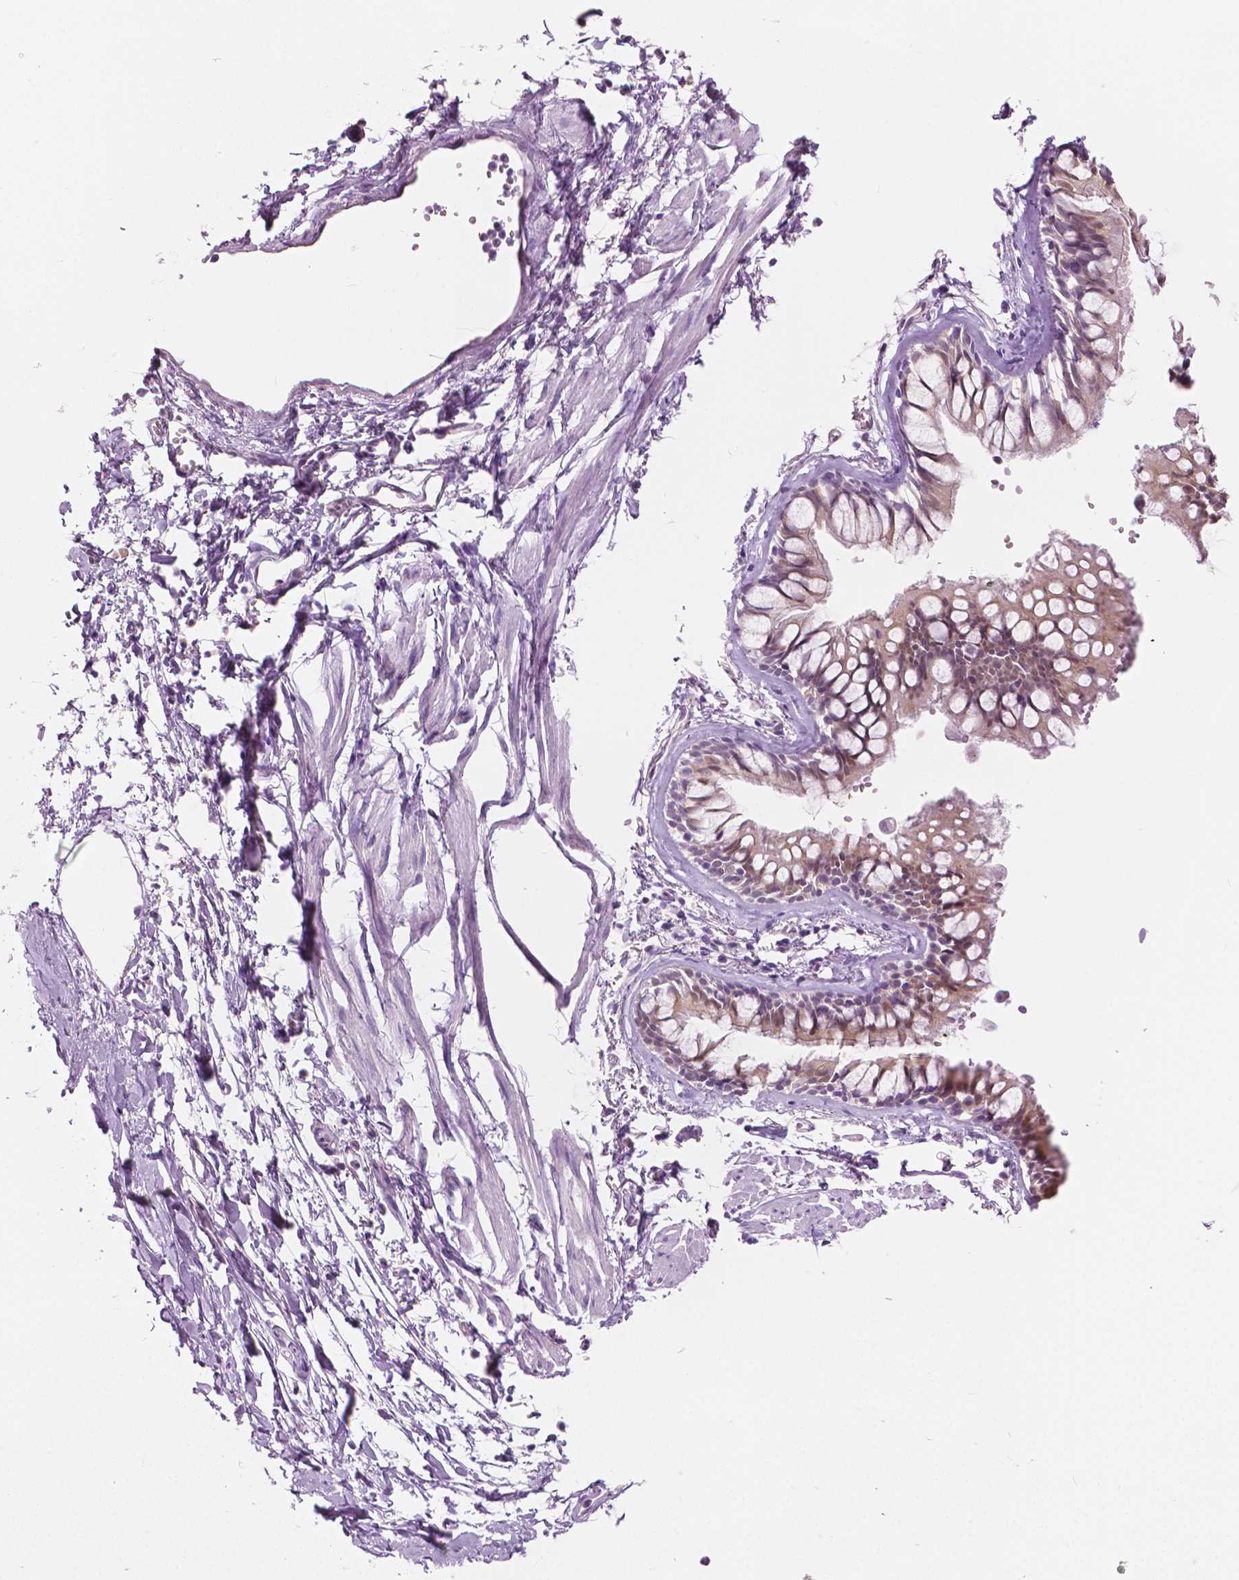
{"staining": {"intensity": "weak", "quantity": "25%-75%", "location": "cytoplasmic/membranous"}, "tissue": "bronchus", "cell_type": "Respiratory epithelial cells", "image_type": "normal", "snomed": [{"axis": "morphology", "description": "Normal tissue, NOS"}, {"axis": "topography", "description": "Cartilage tissue"}, {"axis": "topography", "description": "Bronchus"}], "caption": "DAB (3,3'-diaminobenzidine) immunohistochemical staining of normal human bronchus displays weak cytoplasmic/membranous protein positivity in approximately 25%-75% of respiratory epithelial cells. (IHC, brightfield microscopy, high magnification).", "gene": "TKFC", "patient": {"sex": "female", "age": 59}}